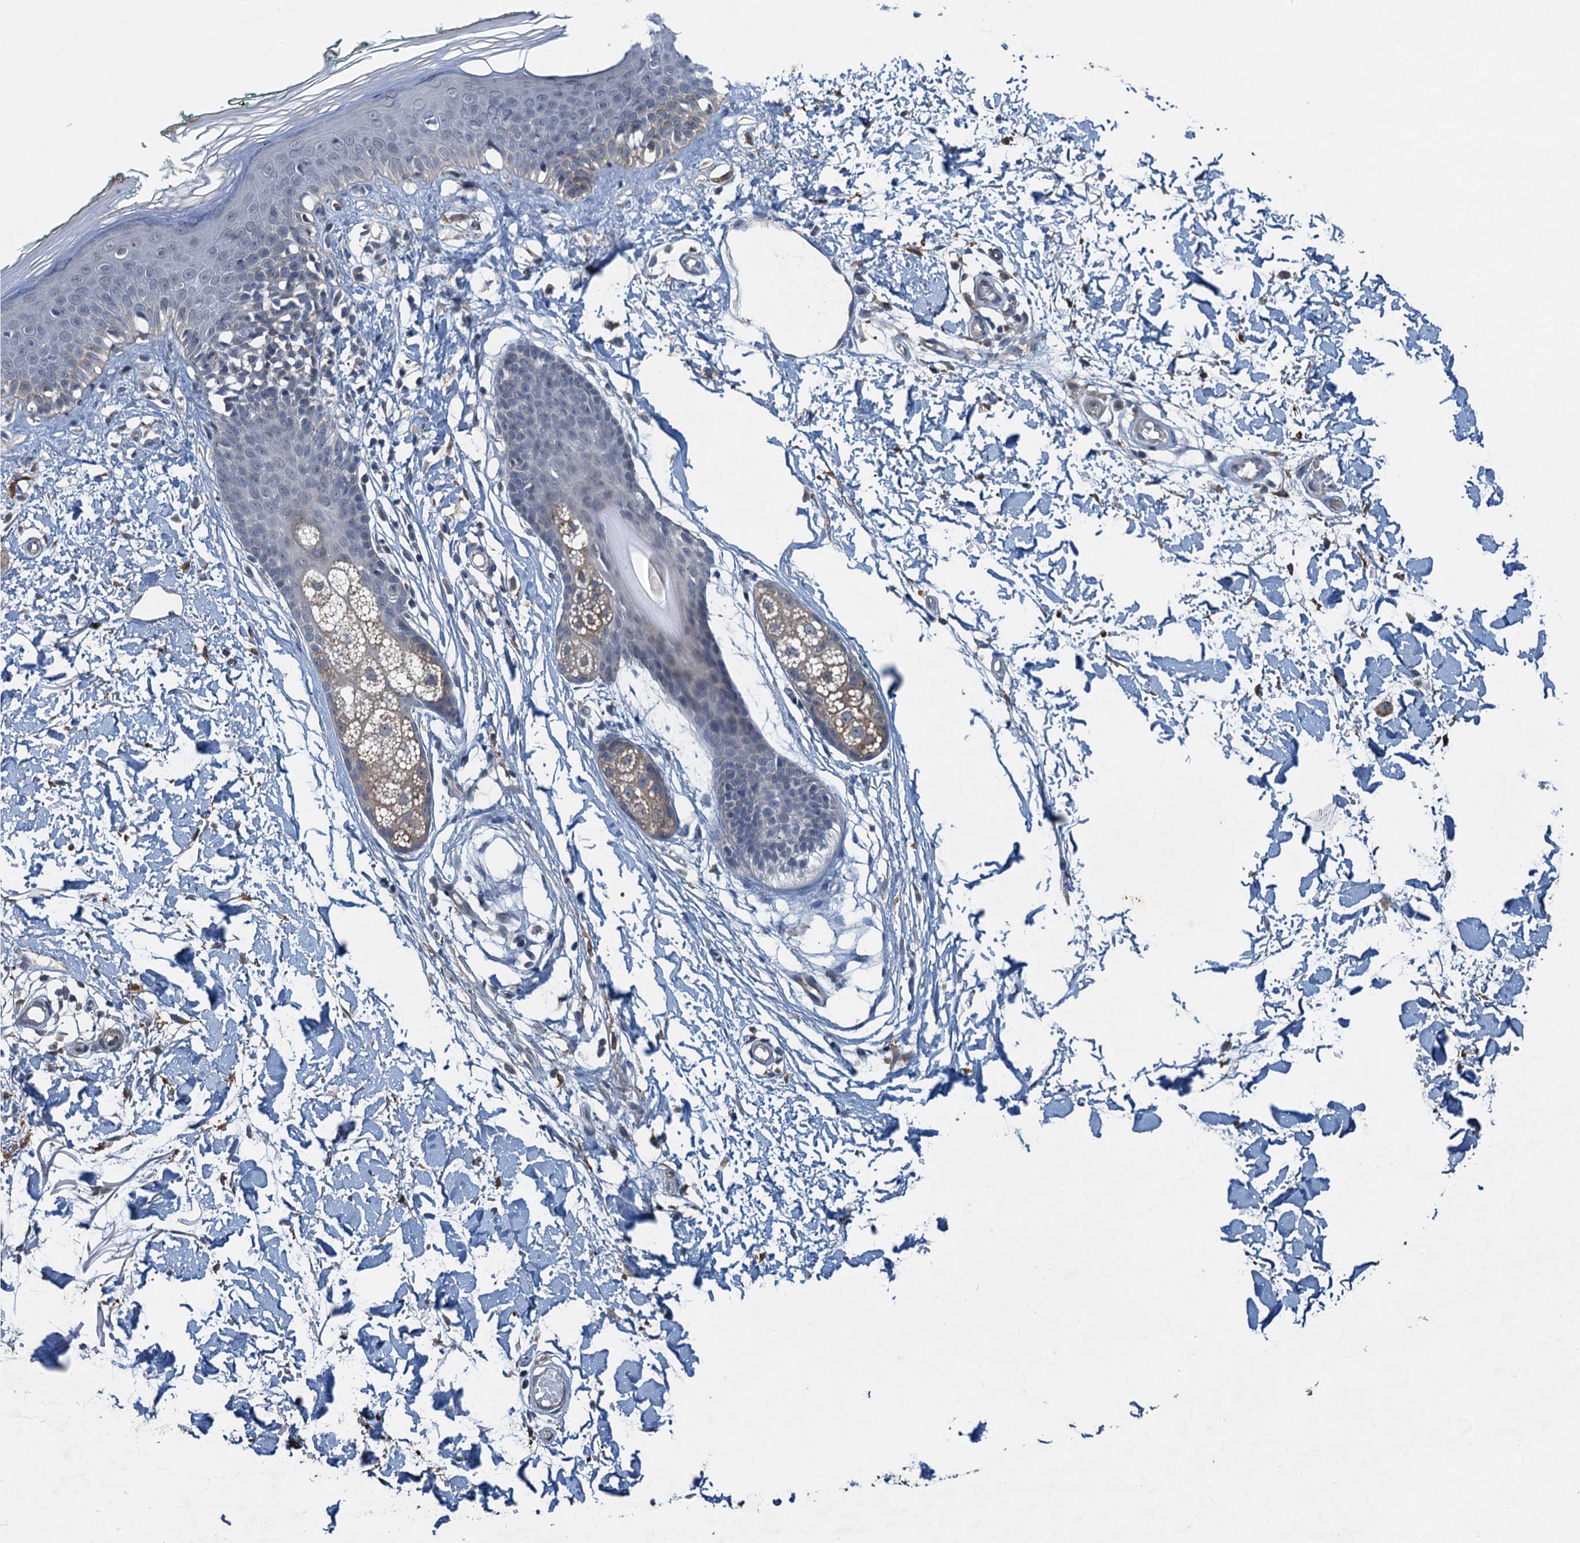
{"staining": {"intensity": "weak", "quantity": "25%-75%", "location": "cytoplasmic/membranous"}, "tissue": "skin", "cell_type": "Fibroblasts", "image_type": "normal", "snomed": [{"axis": "morphology", "description": "Normal tissue, NOS"}, {"axis": "topography", "description": "Skin"}], "caption": "Protein analysis of normal skin exhibits weak cytoplasmic/membranous expression in about 25%-75% of fibroblasts. Nuclei are stained in blue.", "gene": "ZNF606", "patient": {"sex": "male", "age": 62}}